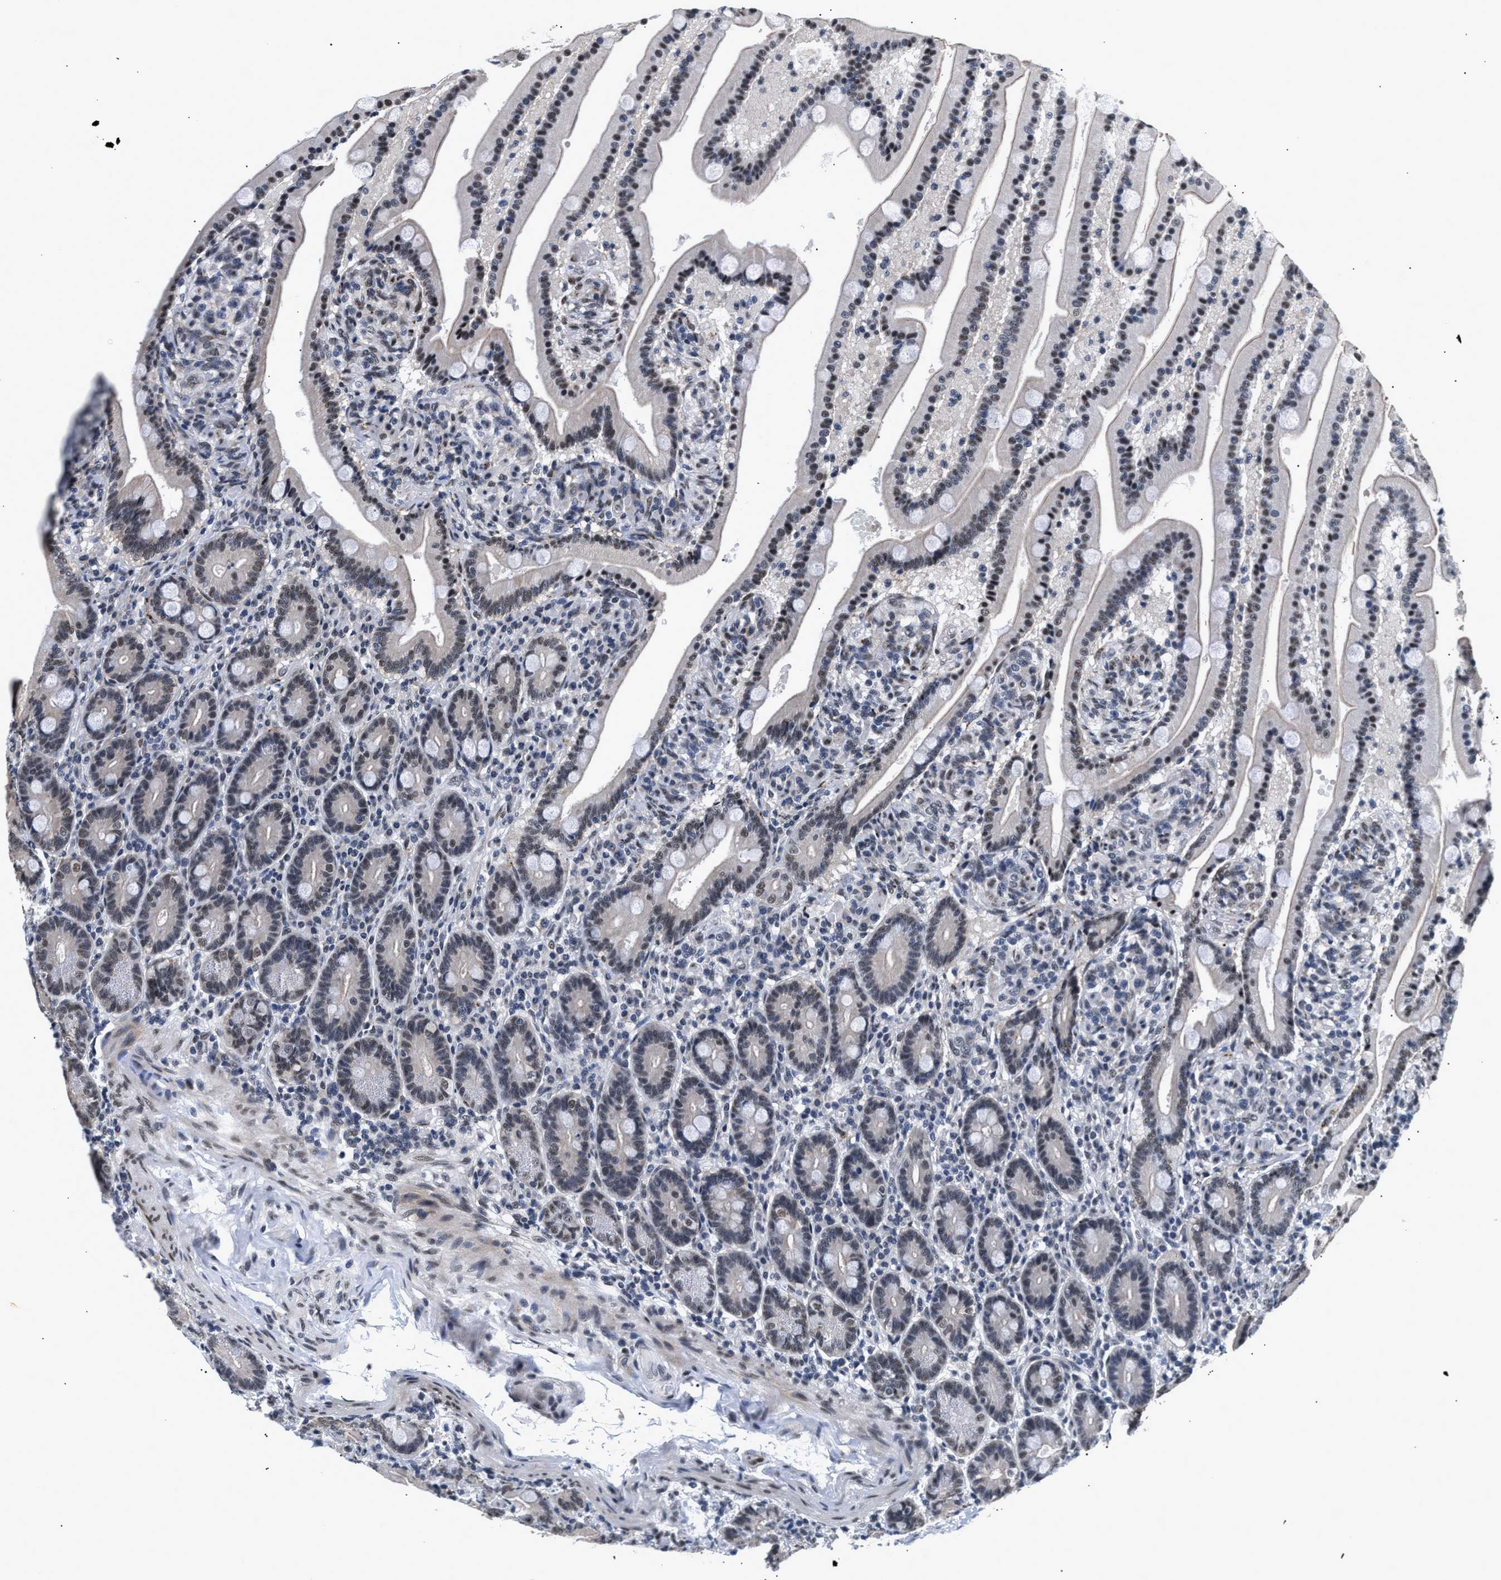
{"staining": {"intensity": "moderate", "quantity": "<25%", "location": "nuclear"}, "tissue": "duodenum", "cell_type": "Glandular cells", "image_type": "normal", "snomed": [{"axis": "morphology", "description": "Normal tissue, NOS"}, {"axis": "topography", "description": "Duodenum"}], "caption": "A brown stain labels moderate nuclear positivity of a protein in glandular cells of unremarkable human duodenum.", "gene": "THOC1", "patient": {"sex": "male", "age": 54}}